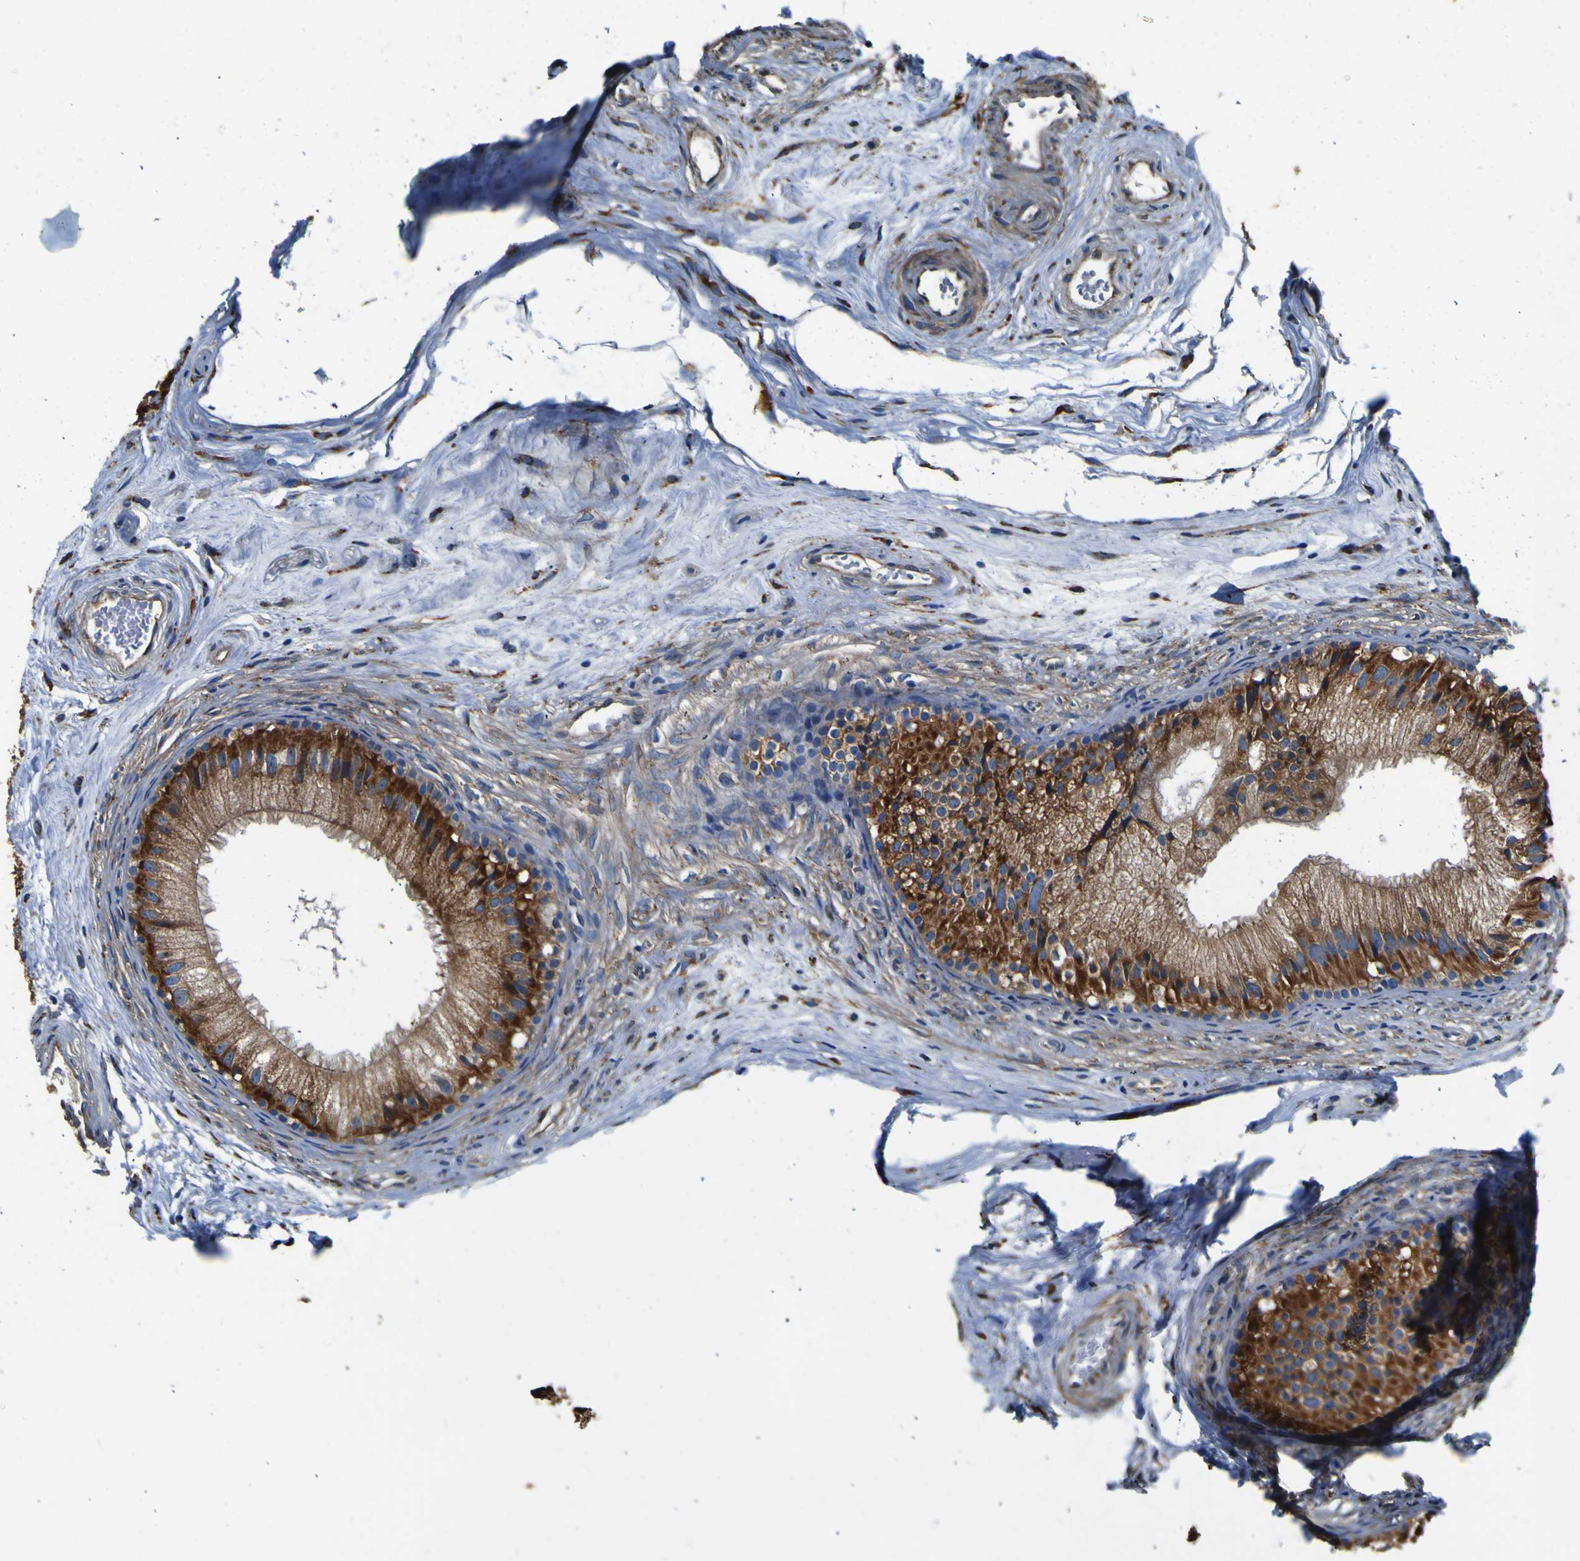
{"staining": {"intensity": "strong", "quantity": ">75%", "location": "cytoplasmic/membranous"}, "tissue": "epididymis", "cell_type": "Glandular cells", "image_type": "normal", "snomed": [{"axis": "morphology", "description": "Normal tissue, NOS"}, {"axis": "topography", "description": "Epididymis"}], "caption": "A high-resolution photomicrograph shows immunohistochemistry staining of normal epididymis, which exhibits strong cytoplasmic/membranous expression in approximately >75% of glandular cells.", "gene": "INPP5A", "patient": {"sex": "male", "age": 56}}